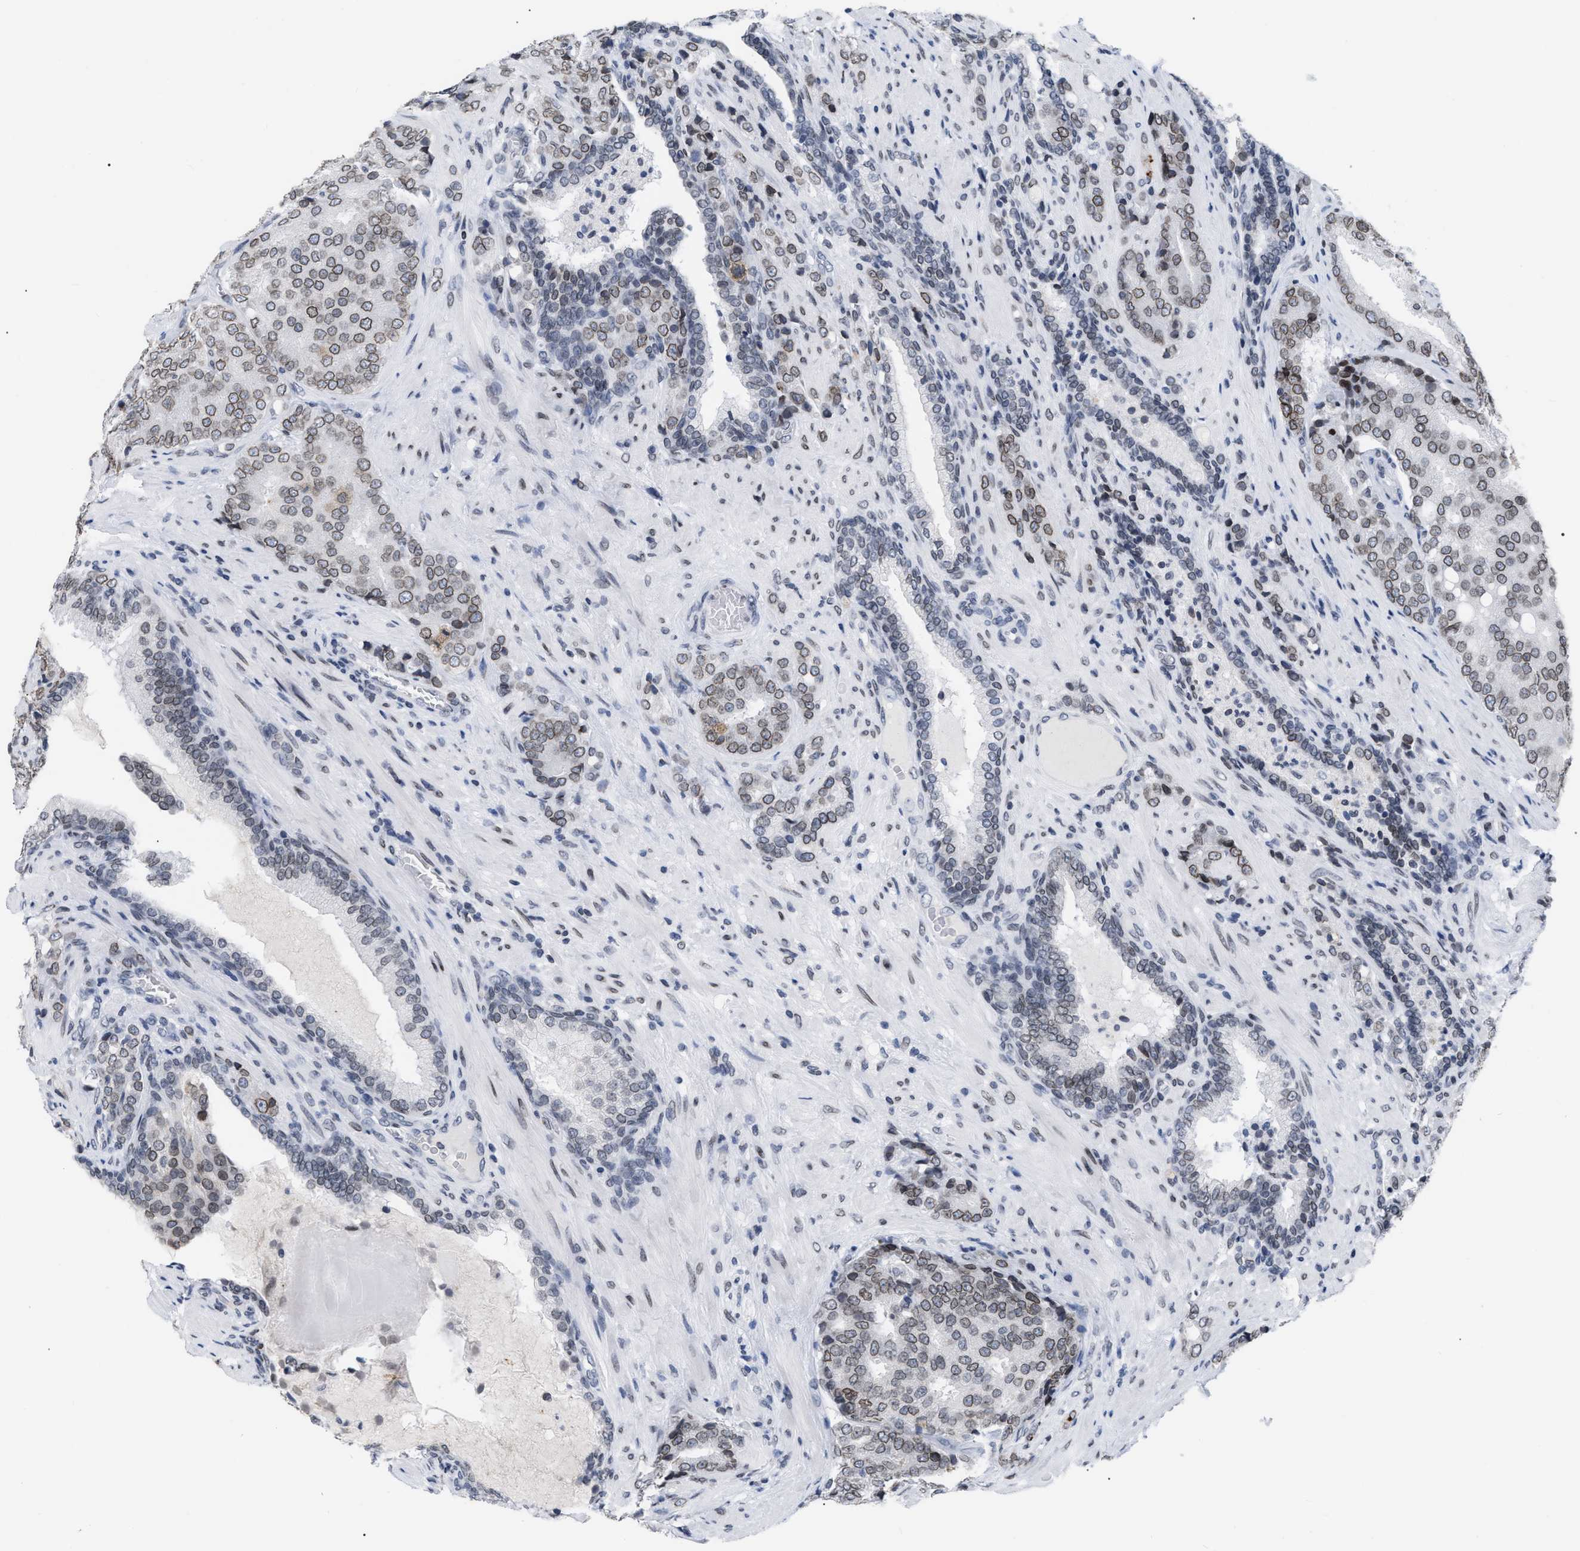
{"staining": {"intensity": "weak", "quantity": ">75%", "location": "cytoplasmic/membranous,nuclear"}, "tissue": "prostate cancer", "cell_type": "Tumor cells", "image_type": "cancer", "snomed": [{"axis": "morphology", "description": "Adenocarcinoma, High grade"}, {"axis": "topography", "description": "Prostate"}], "caption": "This histopathology image shows immunohistochemistry (IHC) staining of human prostate high-grade adenocarcinoma, with low weak cytoplasmic/membranous and nuclear staining in approximately >75% of tumor cells.", "gene": "TPR", "patient": {"sex": "male", "age": 50}}